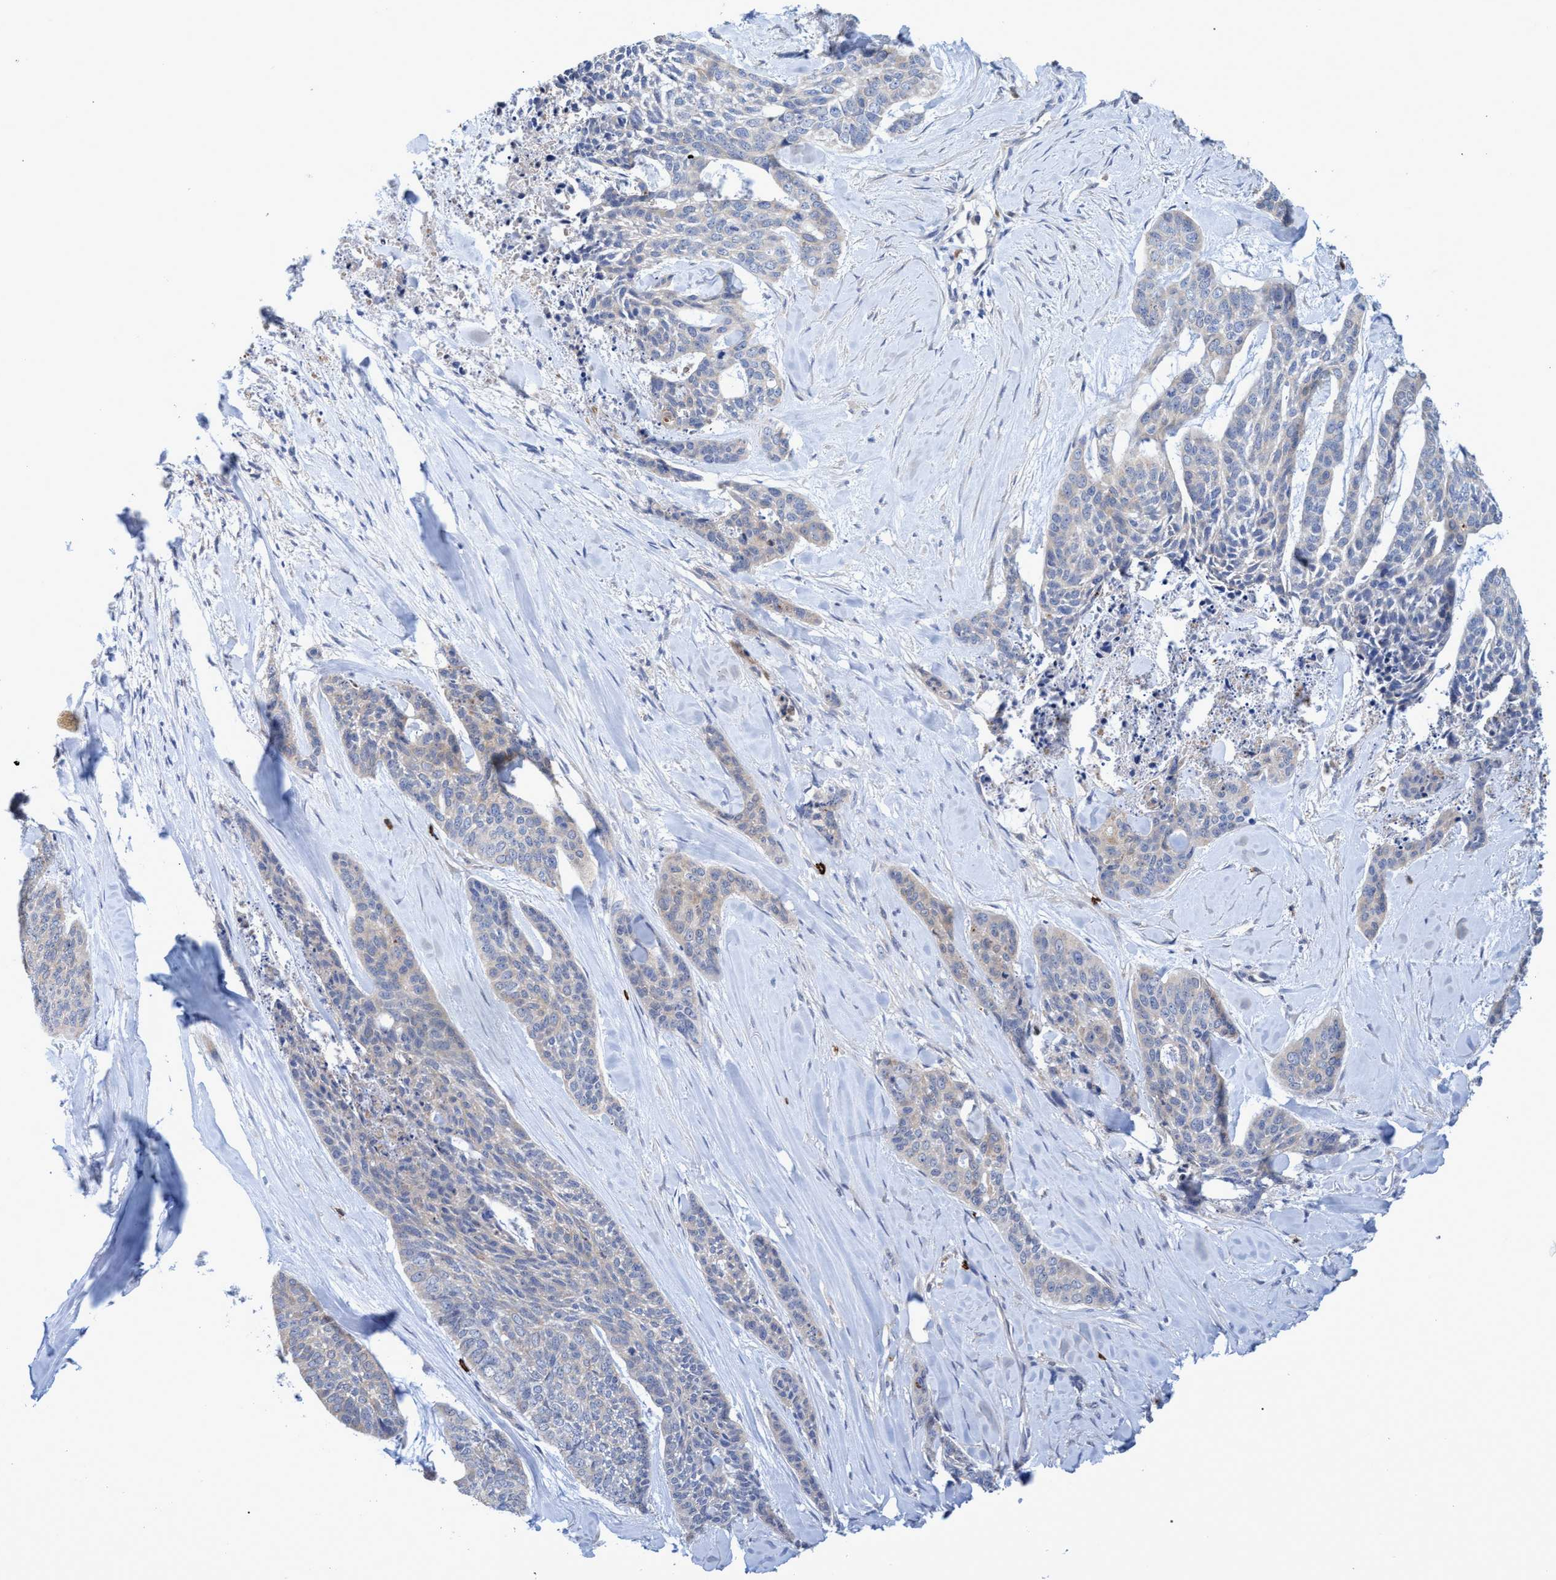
{"staining": {"intensity": "negative", "quantity": "none", "location": "none"}, "tissue": "skin cancer", "cell_type": "Tumor cells", "image_type": "cancer", "snomed": [{"axis": "morphology", "description": "Basal cell carcinoma"}, {"axis": "topography", "description": "Skin"}], "caption": "A photomicrograph of human skin cancer (basal cell carcinoma) is negative for staining in tumor cells. Brightfield microscopy of immunohistochemistry (IHC) stained with DAB (3,3'-diaminobenzidine) (brown) and hematoxylin (blue), captured at high magnification.", "gene": "PNPO", "patient": {"sex": "female", "age": 64}}